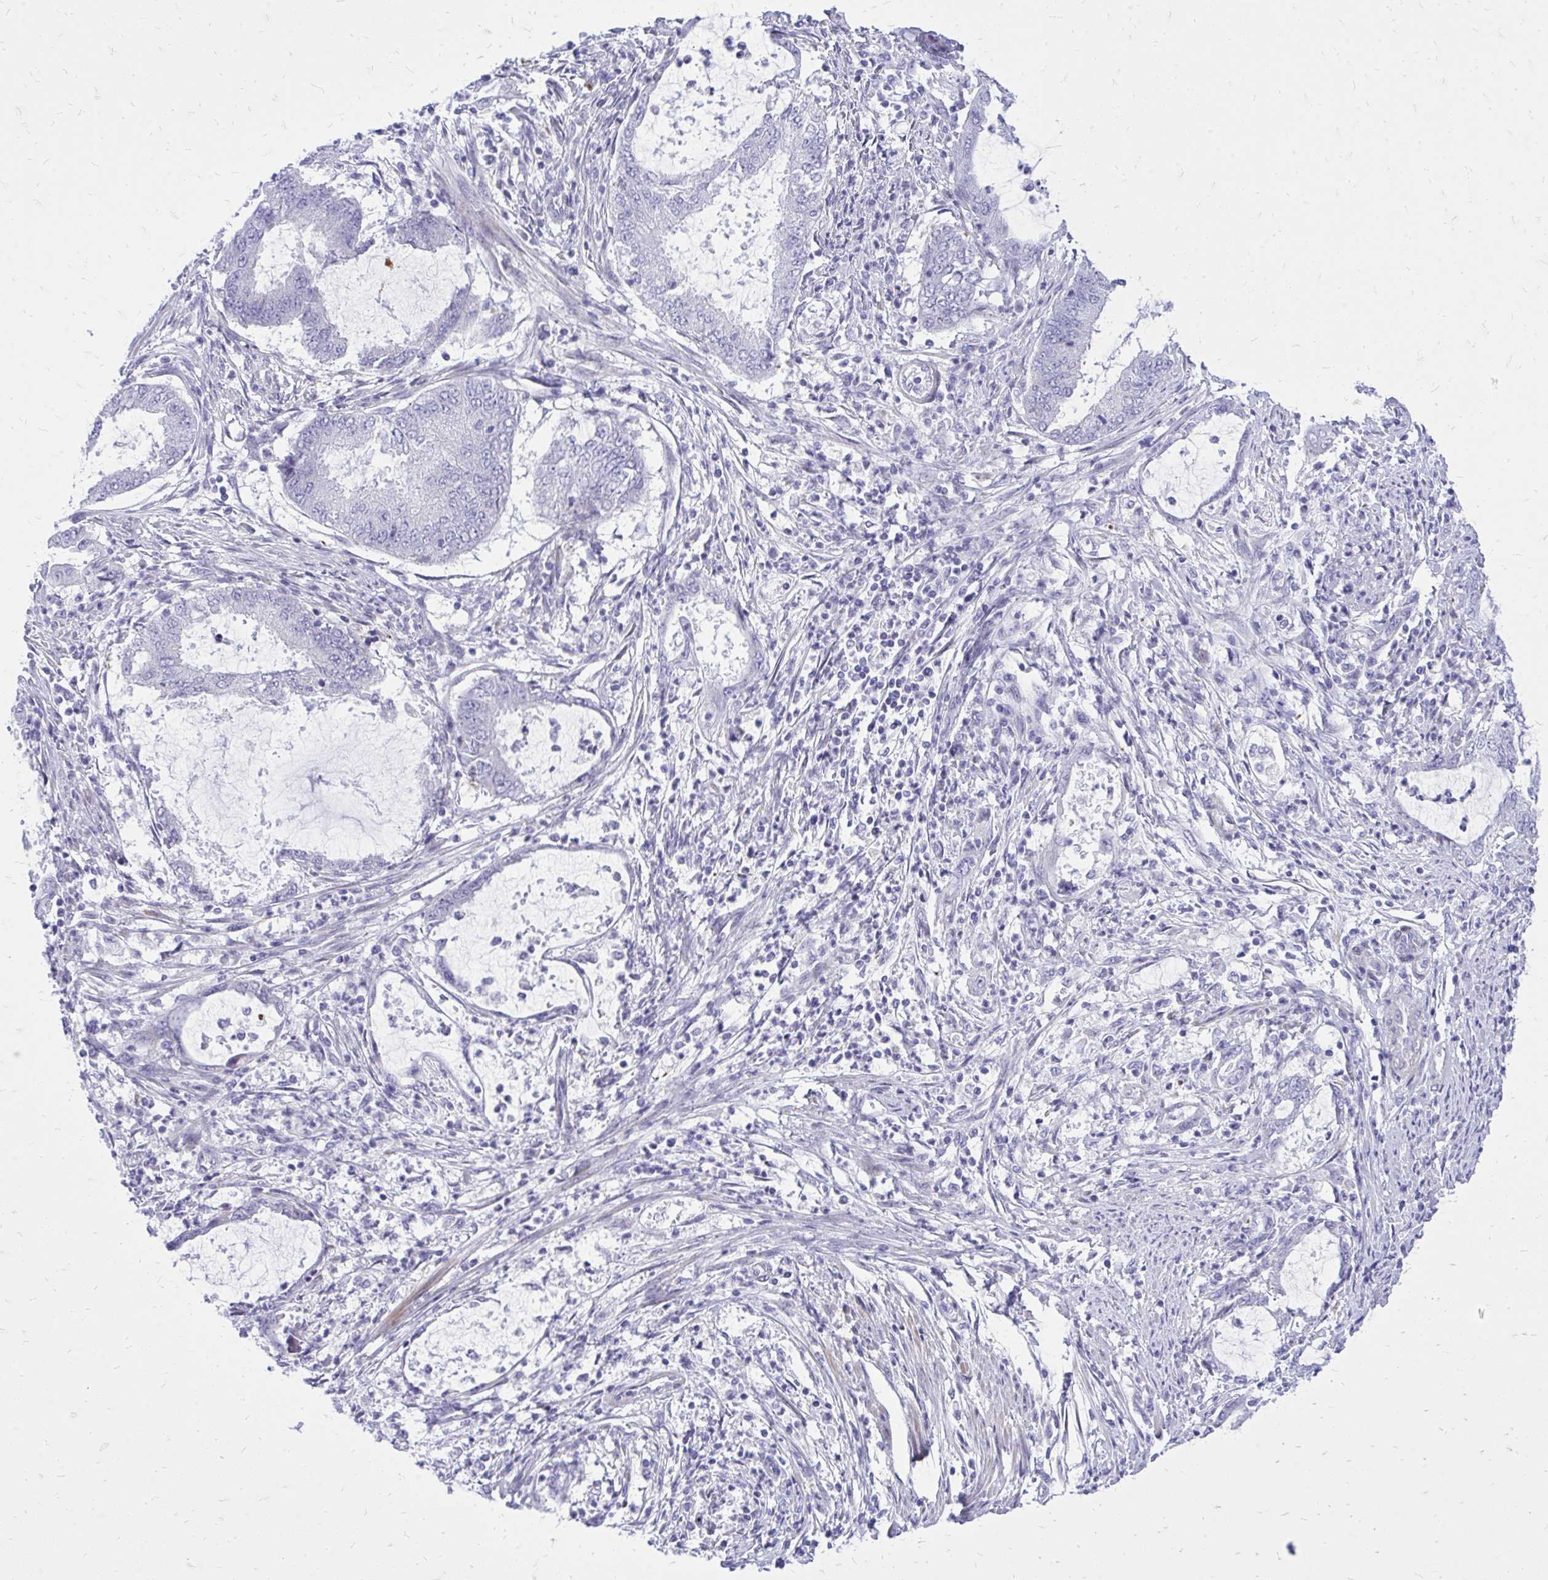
{"staining": {"intensity": "negative", "quantity": "none", "location": "none"}, "tissue": "endometrial cancer", "cell_type": "Tumor cells", "image_type": "cancer", "snomed": [{"axis": "morphology", "description": "Adenocarcinoma, NOS"}, {"axis": "topography", "description": "Endometrium"}], "caption": "This is an immunohistochemistry photomicrograph of endometrial adenocarcinoma. There is no positivity in tumor cells.", "gene": "GABRA1", "patient": {"sex": "female", "age": 51}}